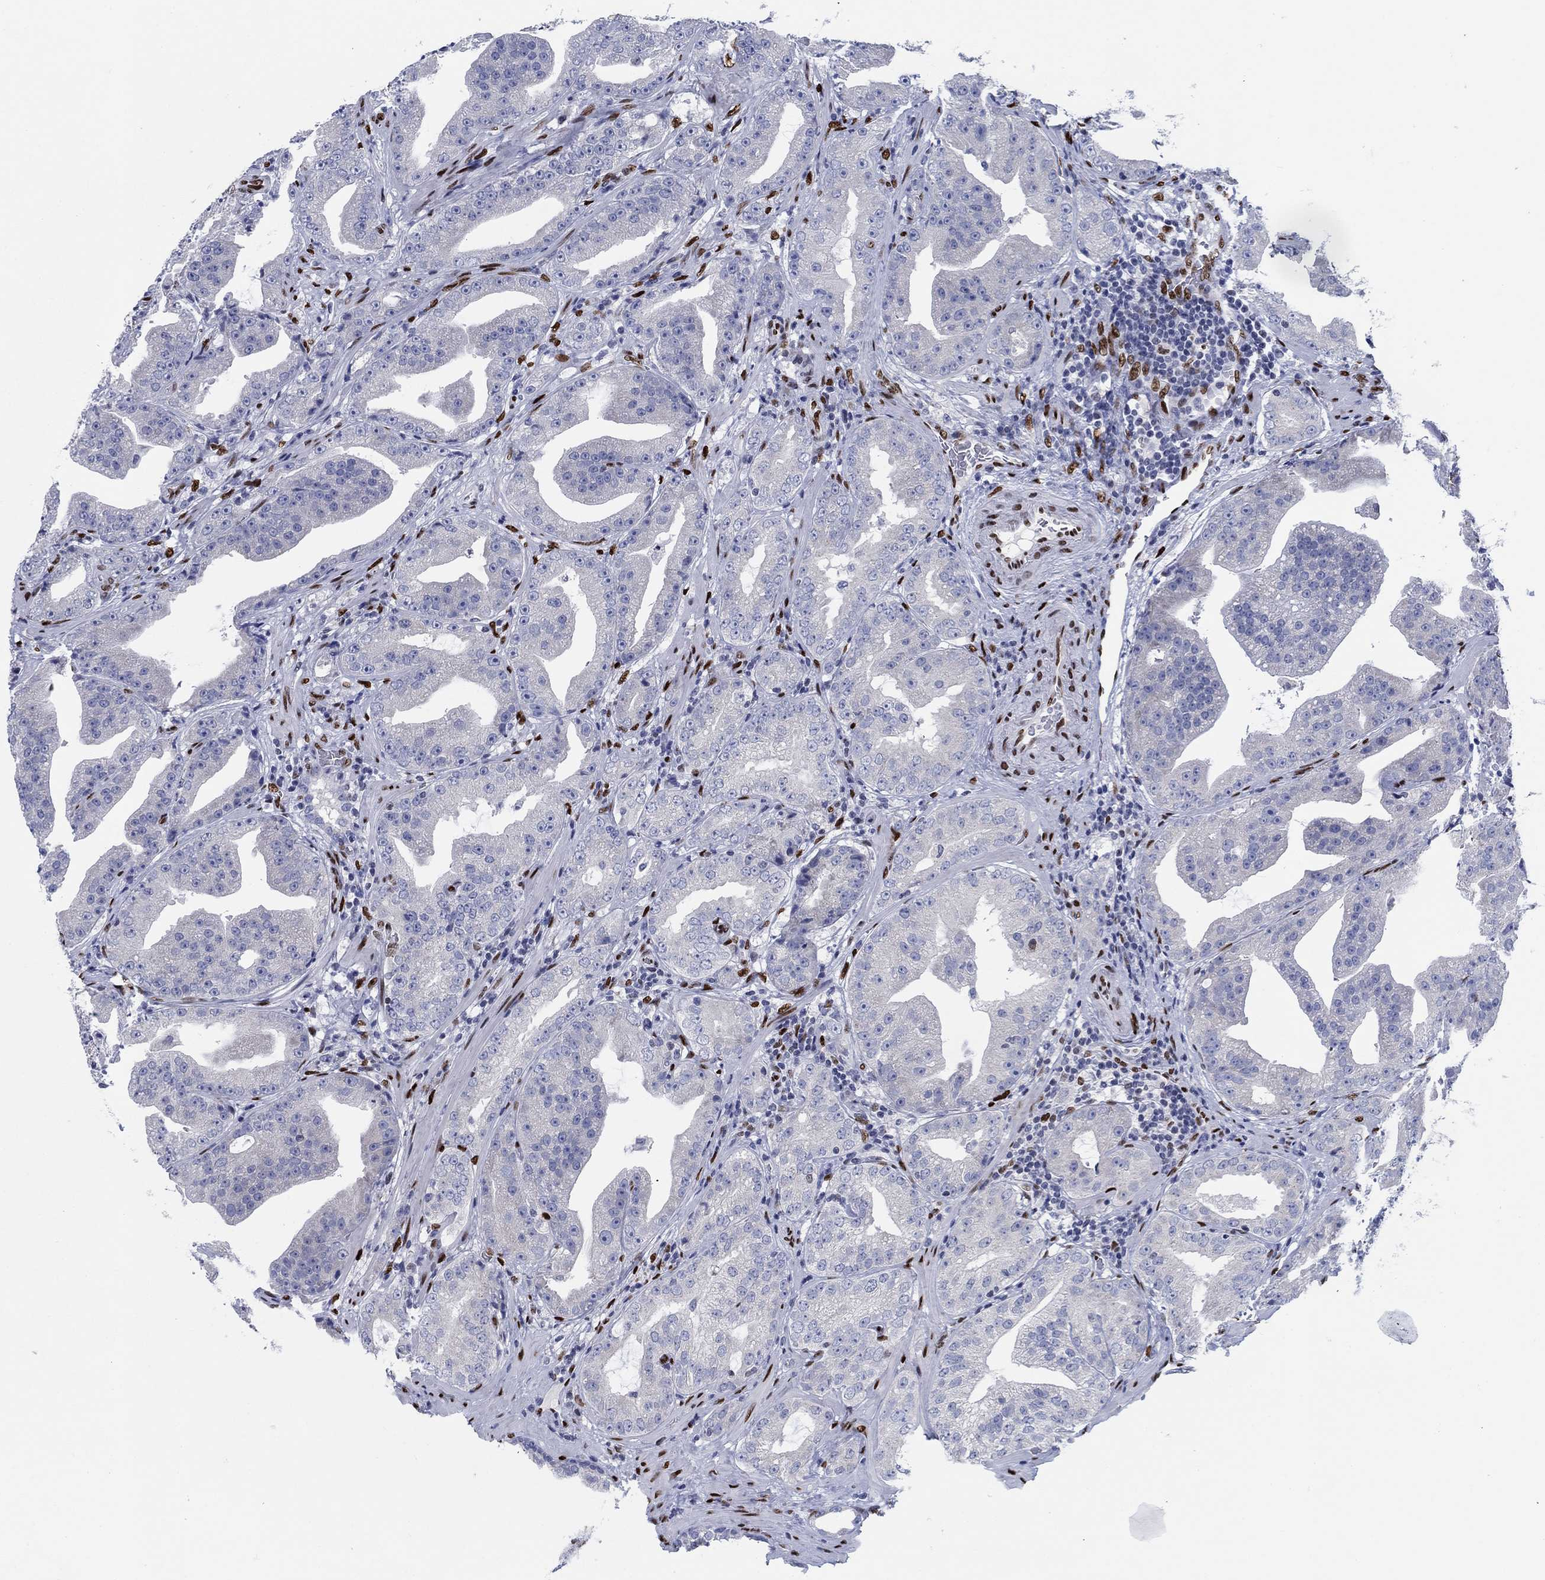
{"staining": {"intensity": "negative", "quantity": "none", "location": "none"}, "tissue": "prostate cancer", "cell_type": "Tumor cells", "image_type": "cancer", "snomed": [{"axis": "morphology", "description": "Adenocarcinoma, Low grade"}, {"axis": "topography", "description": "Prostate"}], "caption": "Immunohistochemical staining of prostate low-grade adenocarcinoma demonstrates no significant positivity in tumor cells.", "gene": "ZEB1", "patient": {"sex": "male", "age": 62}}